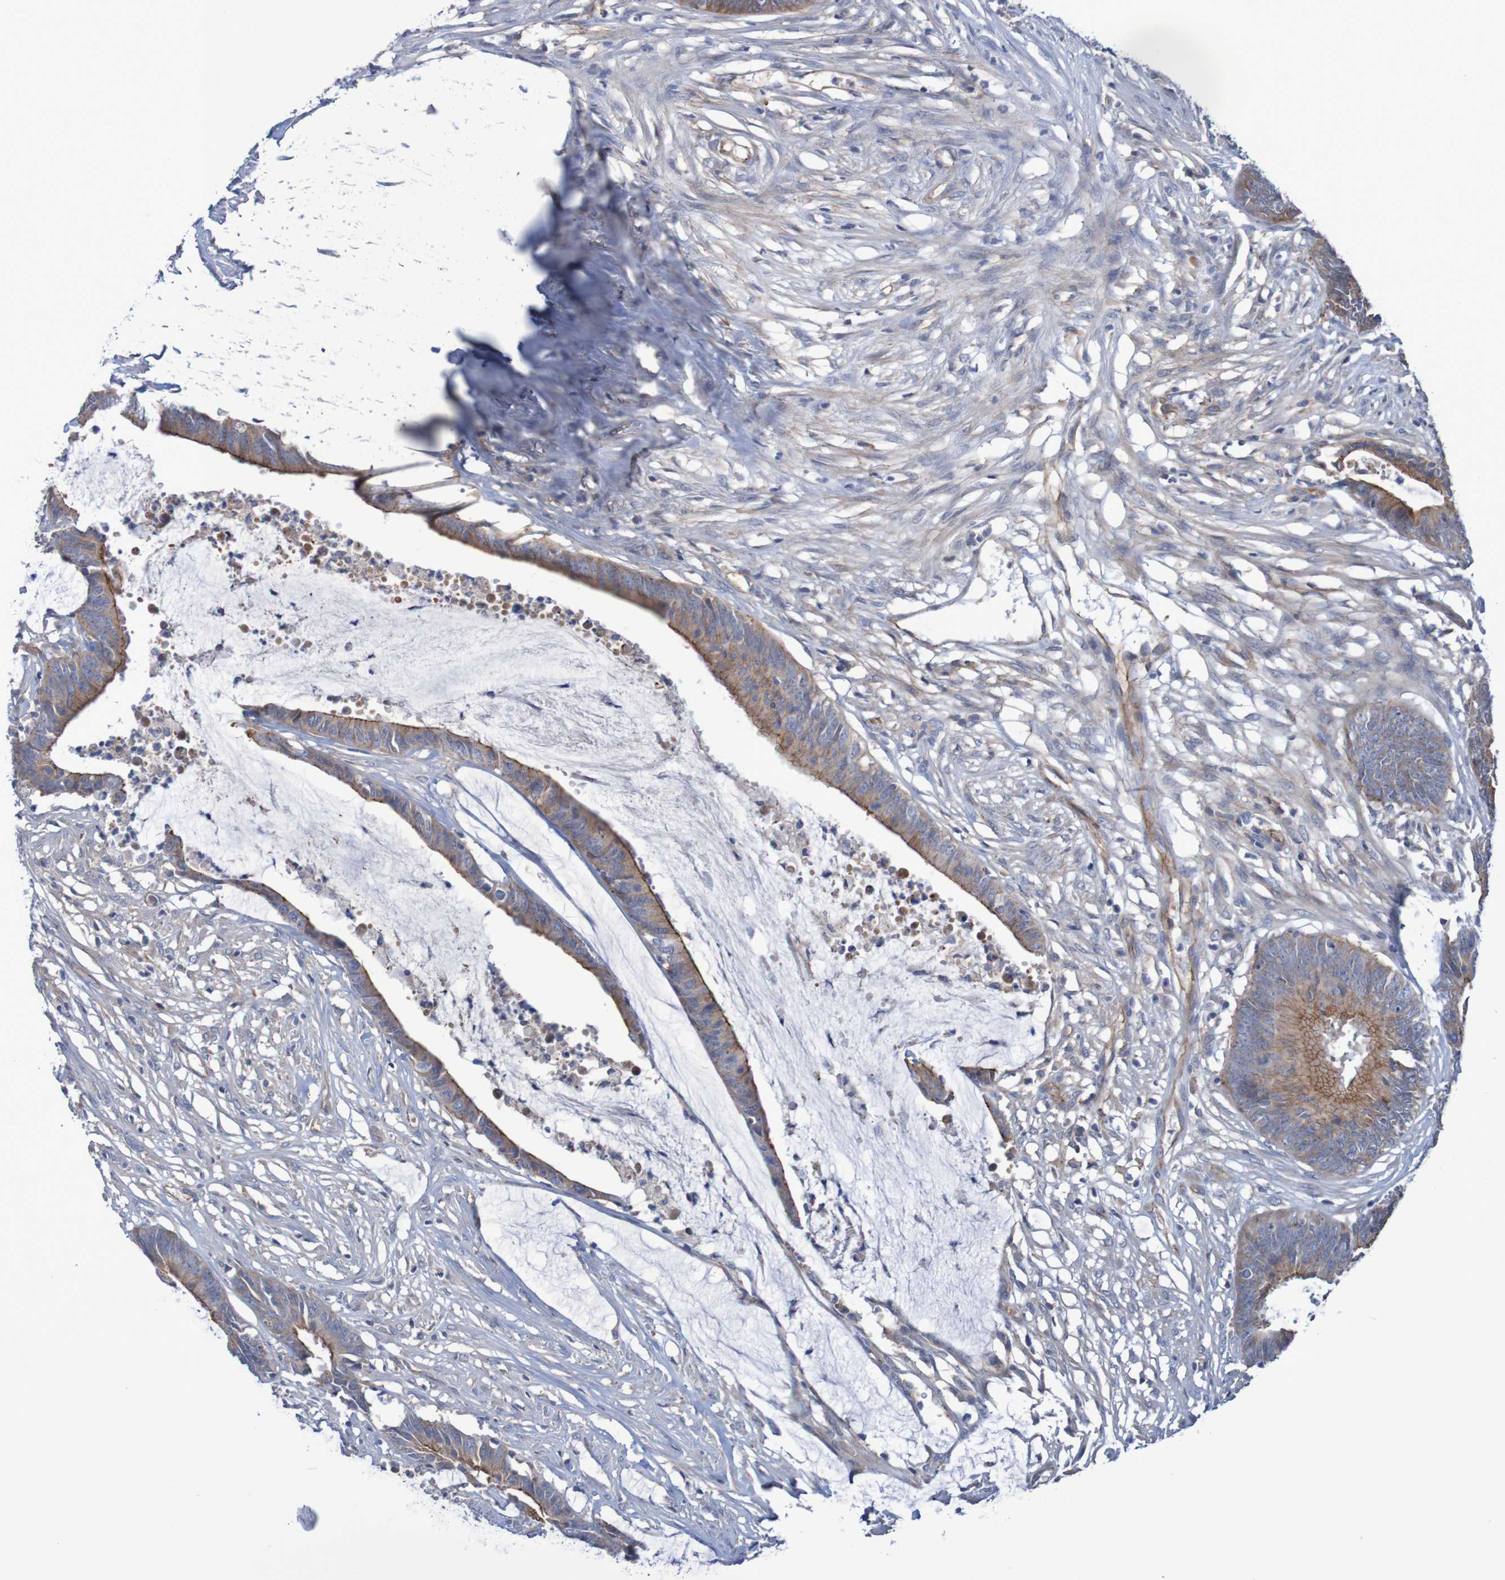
{"staining": {"intensity": "moderate", "quantity": "25%-75%", "location": "cytoplasmic/membranous"}, "tissue": "colorectal cancer", "cell_type": "Tumor cells", "image_type": "cancer", "snomed": [{"axis": "morphology", "description": "Adenocarcinoma, NOS"}, {"axis": "topography", "description": "Rectum"}], "caption": "The image displays a brown stain indicating the presence of a protein in the cytoplasmic/membranous of tumor cells in adenocarcinoma (colorectal).", "gene": "NECTIN2", "patient": {"sex": "female", "age": 66}}